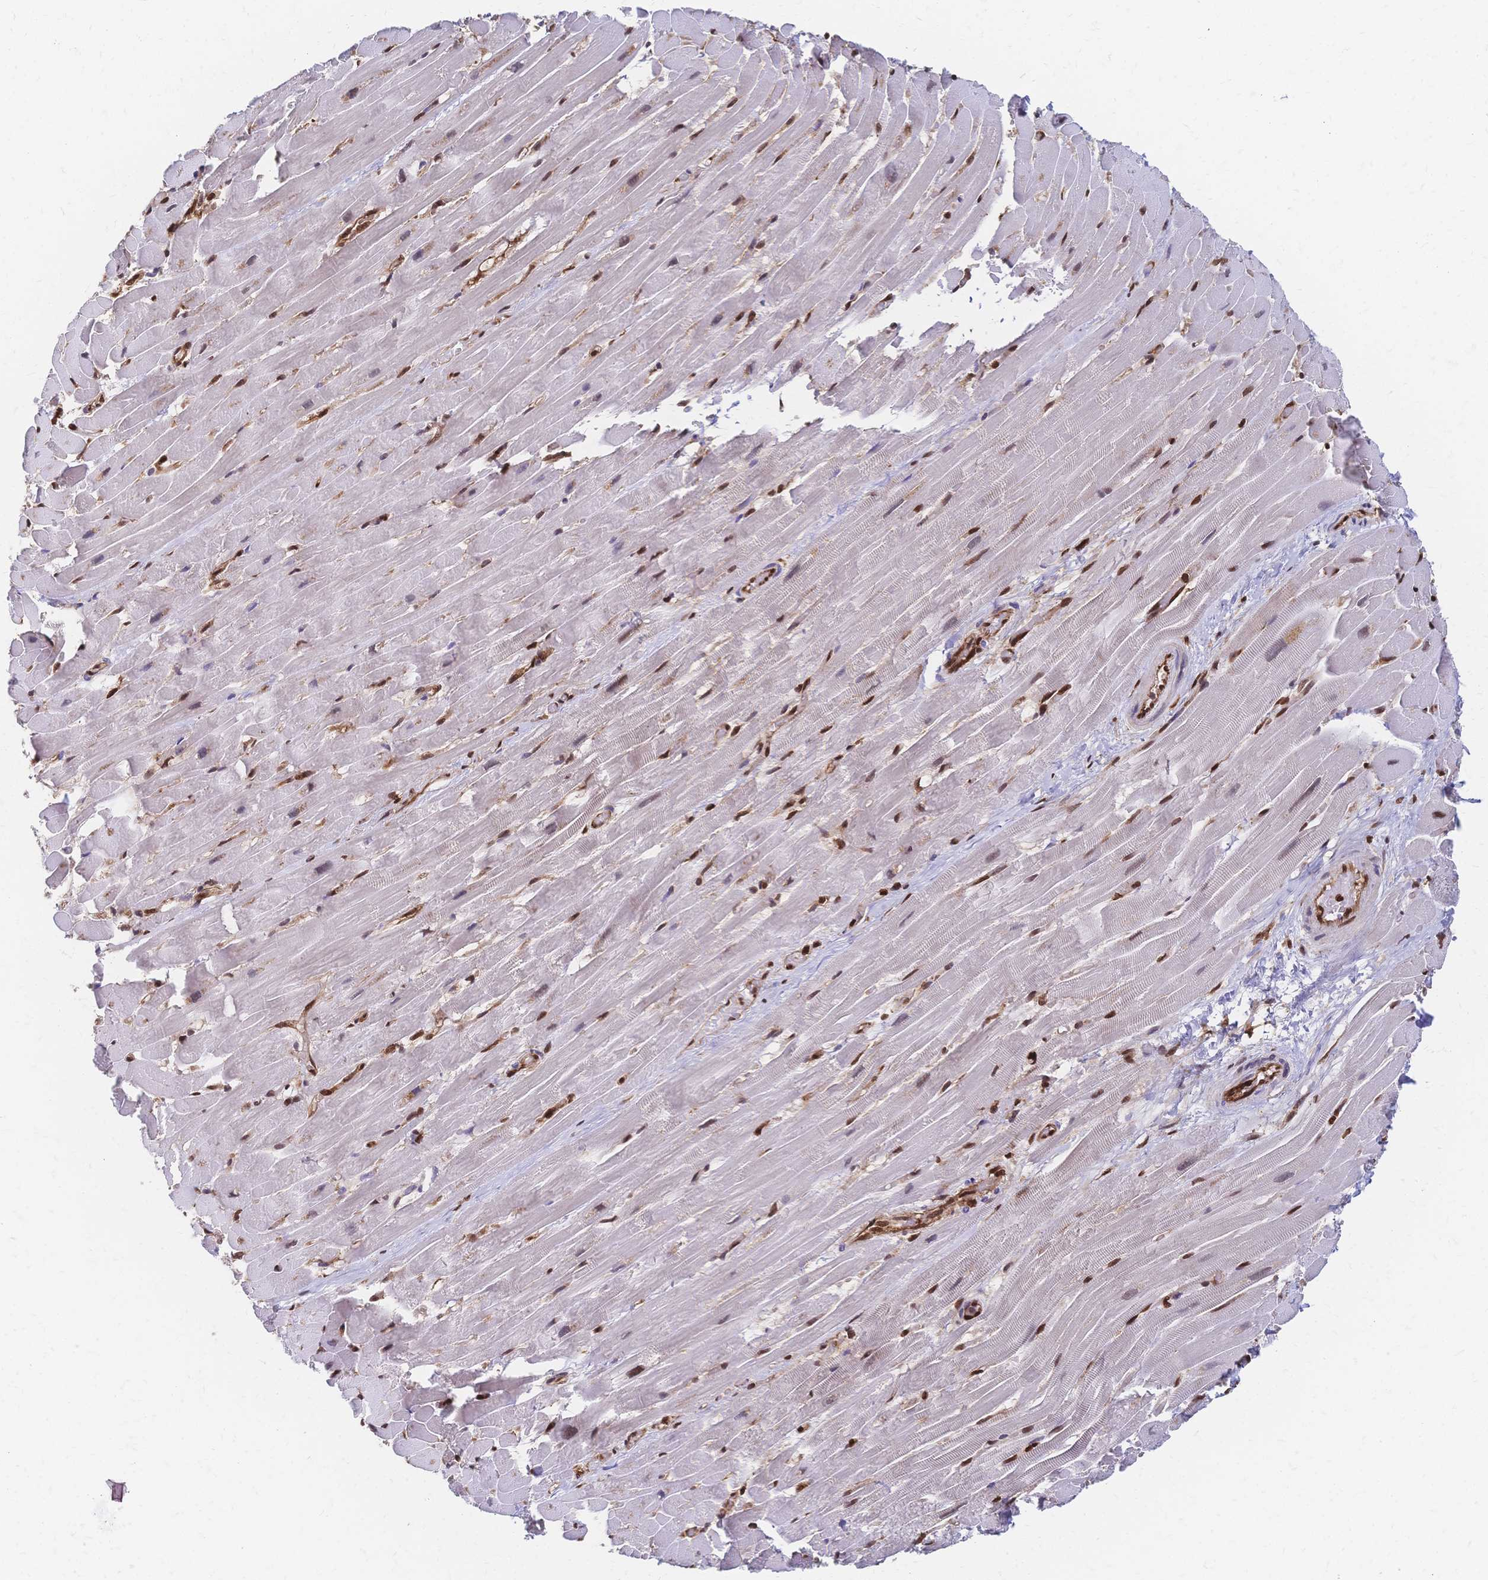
{"staining": {"intensity": "strong", "quantity": "25%-75%", "location": "nuclear"}, "tissue": "heart muscle", "cell_type": "Cardiomyocytes", "image_type": "normal", "snomed": [{"axis": "morphology", "description": "Normal tissue, NOS"}, {"axis": "topography", "description": "Heart"}], "caption": "The immunohistochemical stain highlights strong nuclear staining in cardiomyocytes of normal heart muscle.", "gene": "HDGF", "patient": {"sex": "male", "age": 37}}